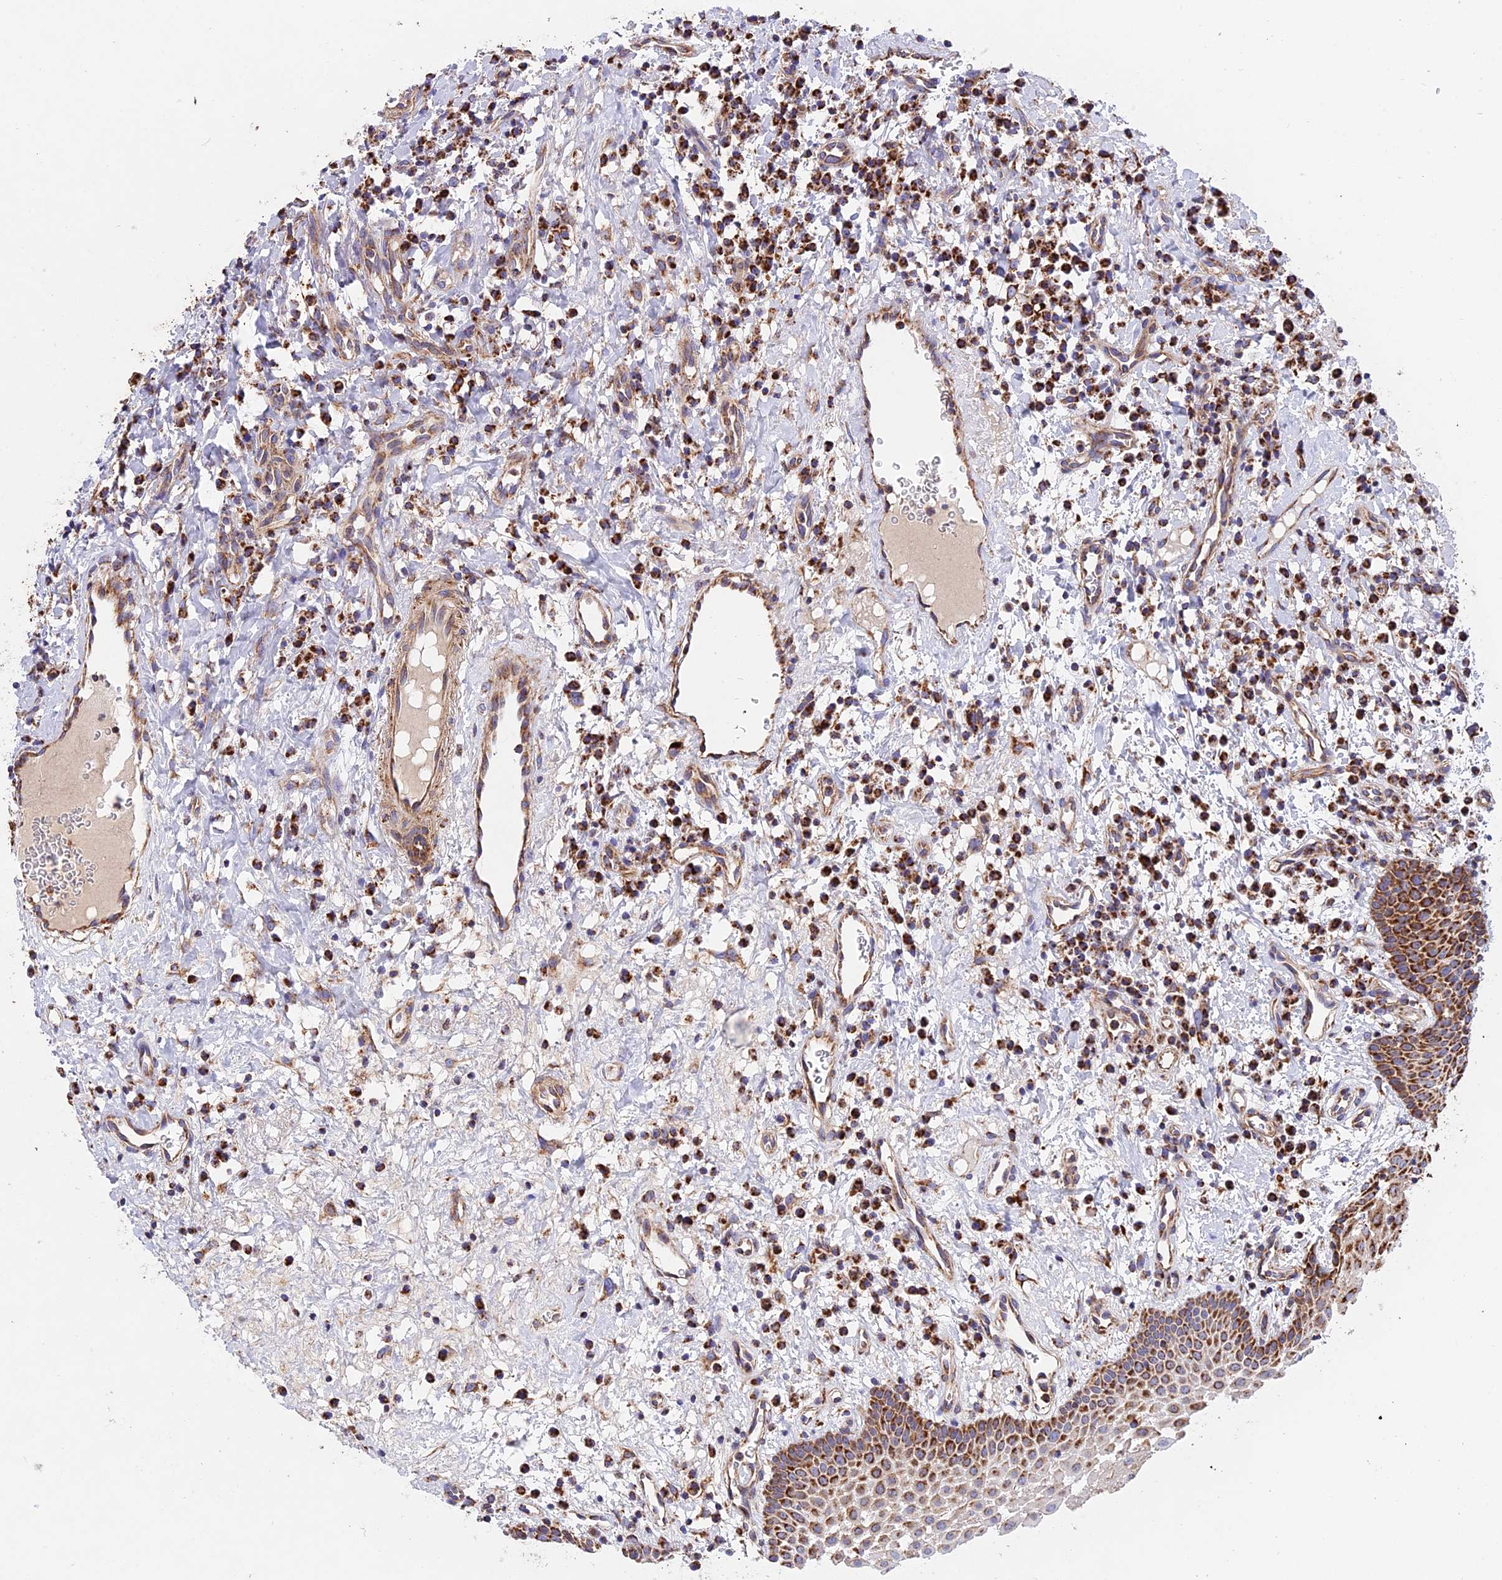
{"staining": {"intensity": "strong", "quantity": "25%-75%", "location": "cytoplasmic/membranous"}, "tissue": "oral mucosa", "cell_type": "Squamous epithelial cells", "image_type": "normal", "snomed": [{"axis": "morphology", "description": "Normal tissue, NOS"}, {"axis": "topography", "description": "Oral tissue"}], "caption": "Immunohistochemistry (IHC) photomicrograph of benign oral mucosa: oral mucosa stained using immunohistochemistry exhibits high levels of strong protein expression localized specifically in the cytoplasmic/membranous of squamous epithelial cells, appearing as a cytoplasmic/membranous brown color.", "gene": "UQCRB", "patient": {"sex": "male", "age": 74}}